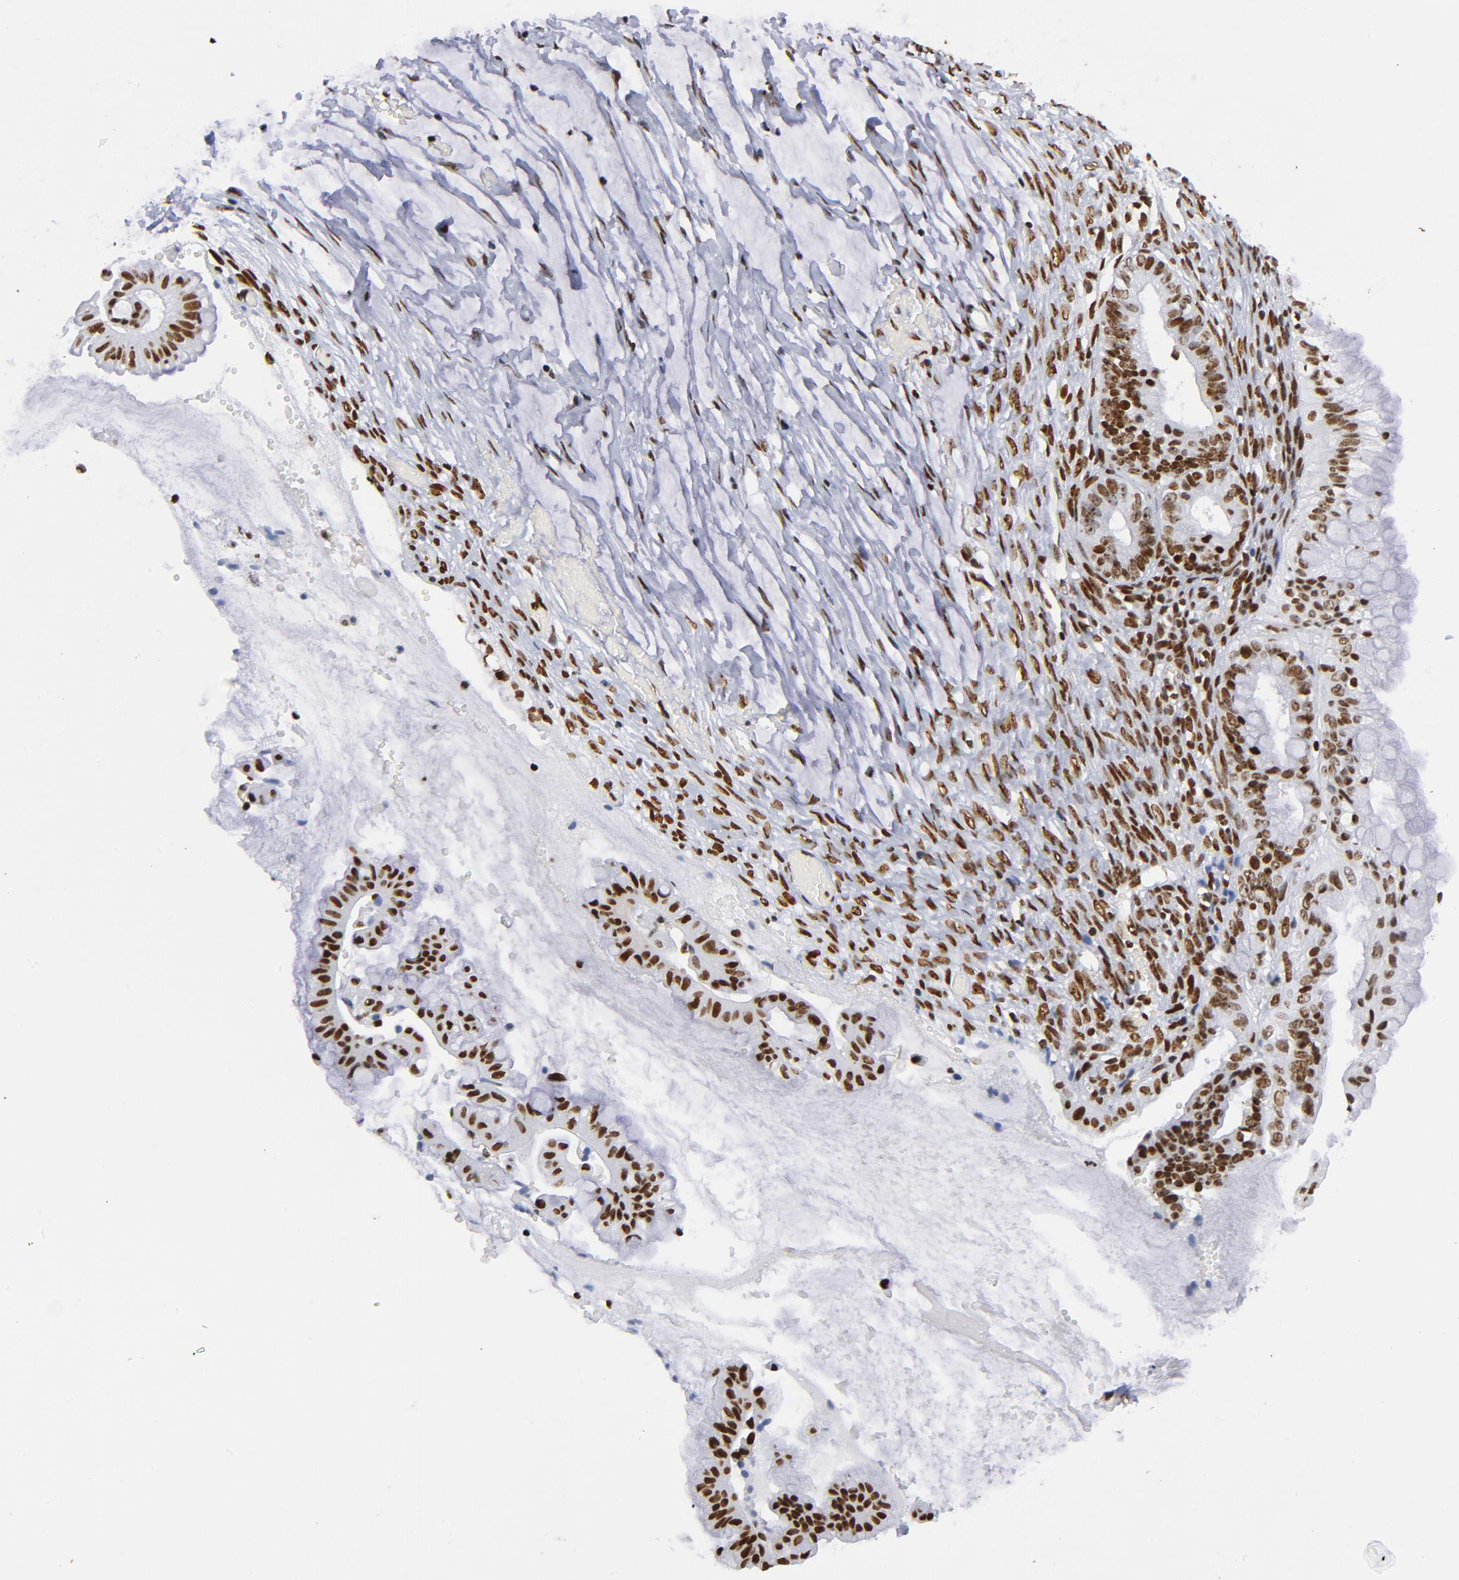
{"staining": {"intensity": "strong", "quantity": ">75%", "location": "nuclear"}, "tissue": "ovarian cancer", "cell_type": "Tumor cells", "image_type": "cancer", "snomed": [{"axis": "morphology", "description": "Cystadenocarcinoma, mucinous, NOS"}, {"axis": "topography", "description": "Ovary"}], "caption": "Protein expression analysis of human ovarian cancer (mucinous cystadenocarcinoma) reveals strong nuclear expression in approximately >75% of tumor cells.", "gene": "TOP2B", "patient": {"sex": "female", "age": 57}}